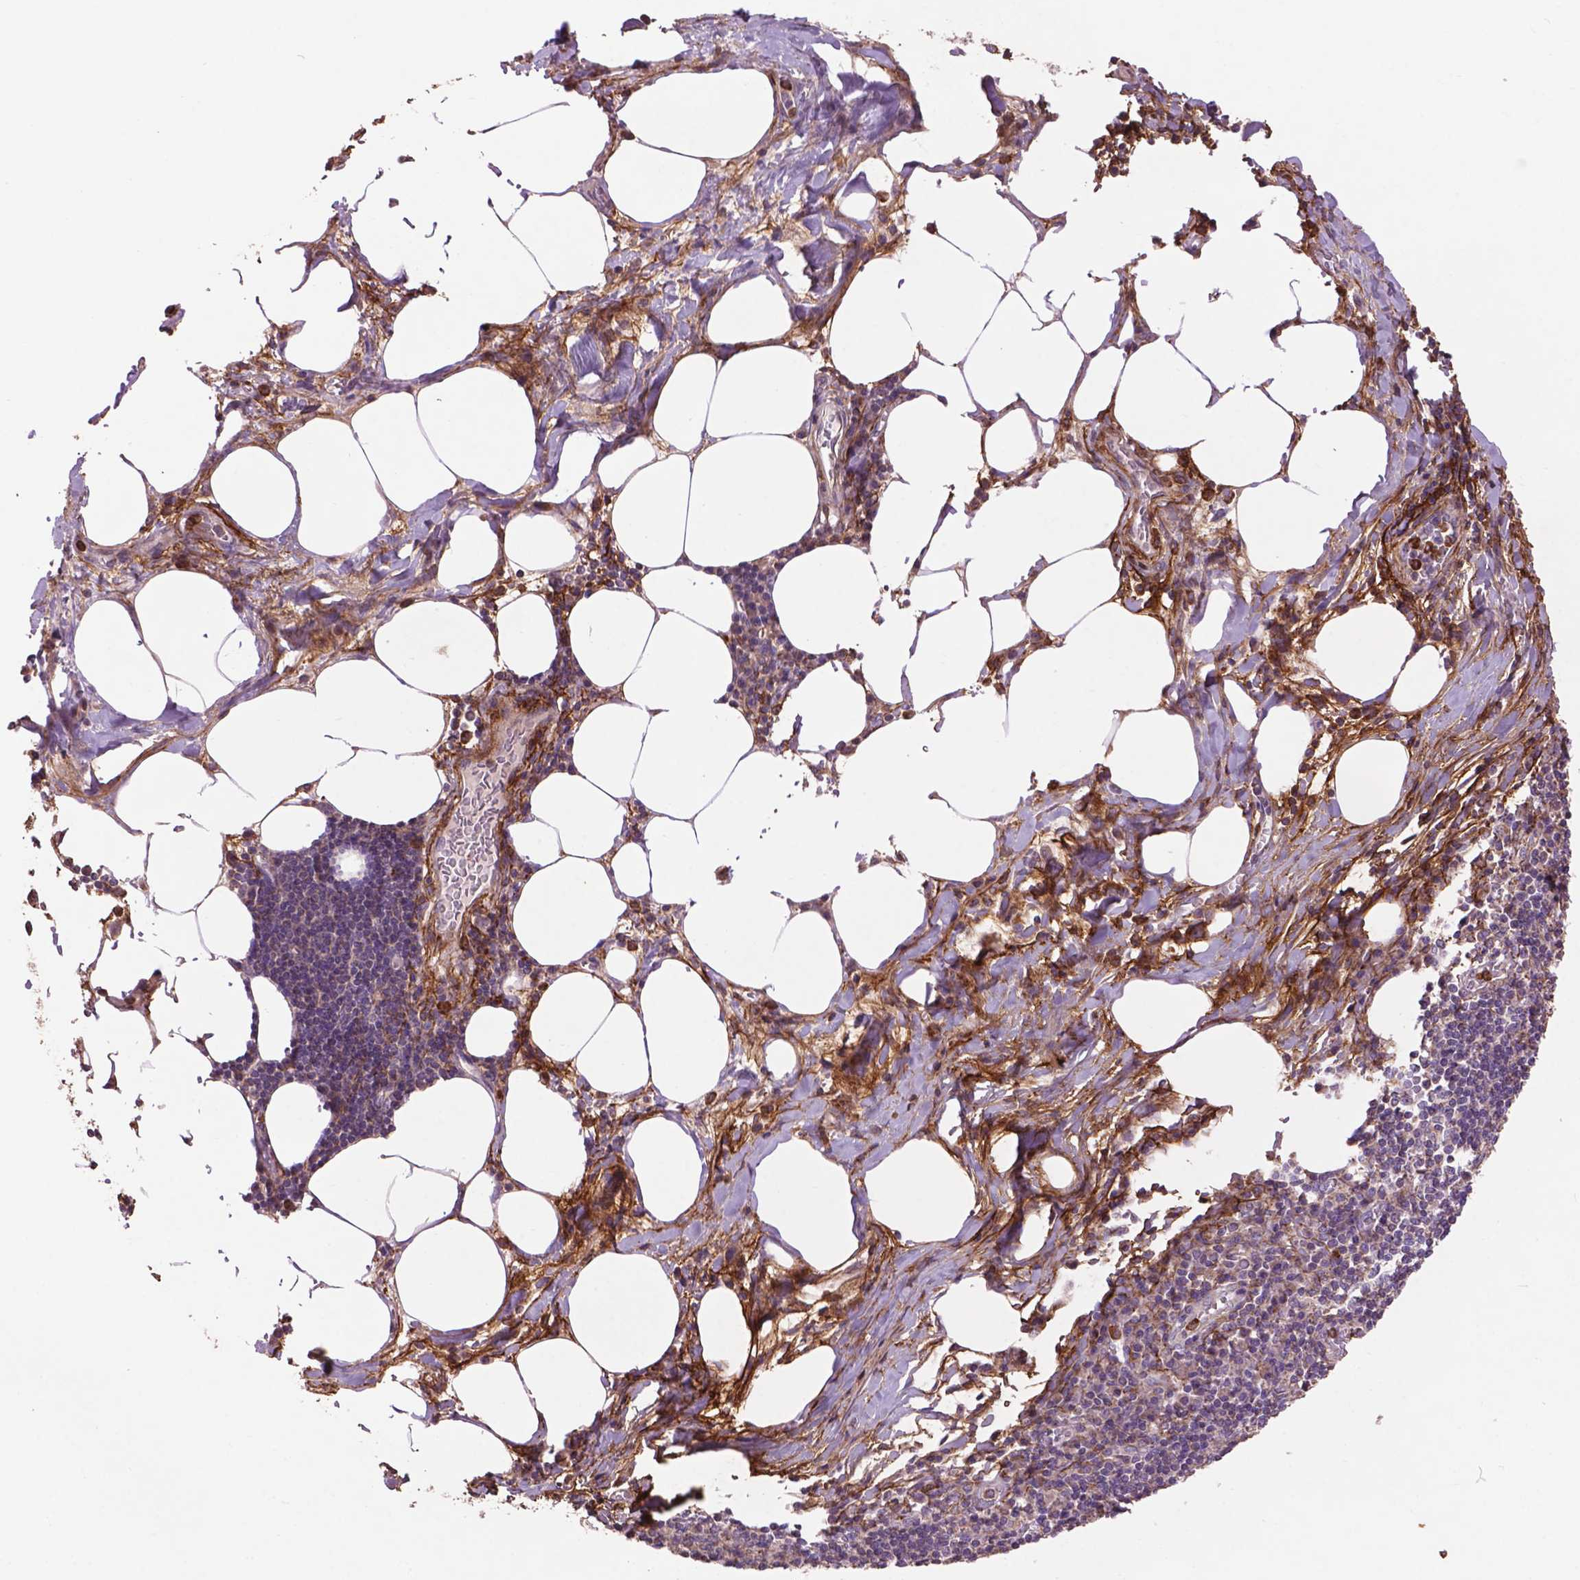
{"staining": {"intensity": "negative", "quantity": "none", "location": "none"}, "tissue": "lymph node", "cell_type": "Germinal center cells", "image_type": "normal", "snomed": [{"axis": "morphology", "description": "Normal tissue, NOS"}, {"axis": "topography", "description": "Lymph node"}], "caption": "High power microscopy image of an IHC image of normal lymph node, revealing no significant positivity in germinal center cells. Nuclei are stained in blue.", "gene": "LRRC3C", "patient": {"sex": "male", "age": 67}}